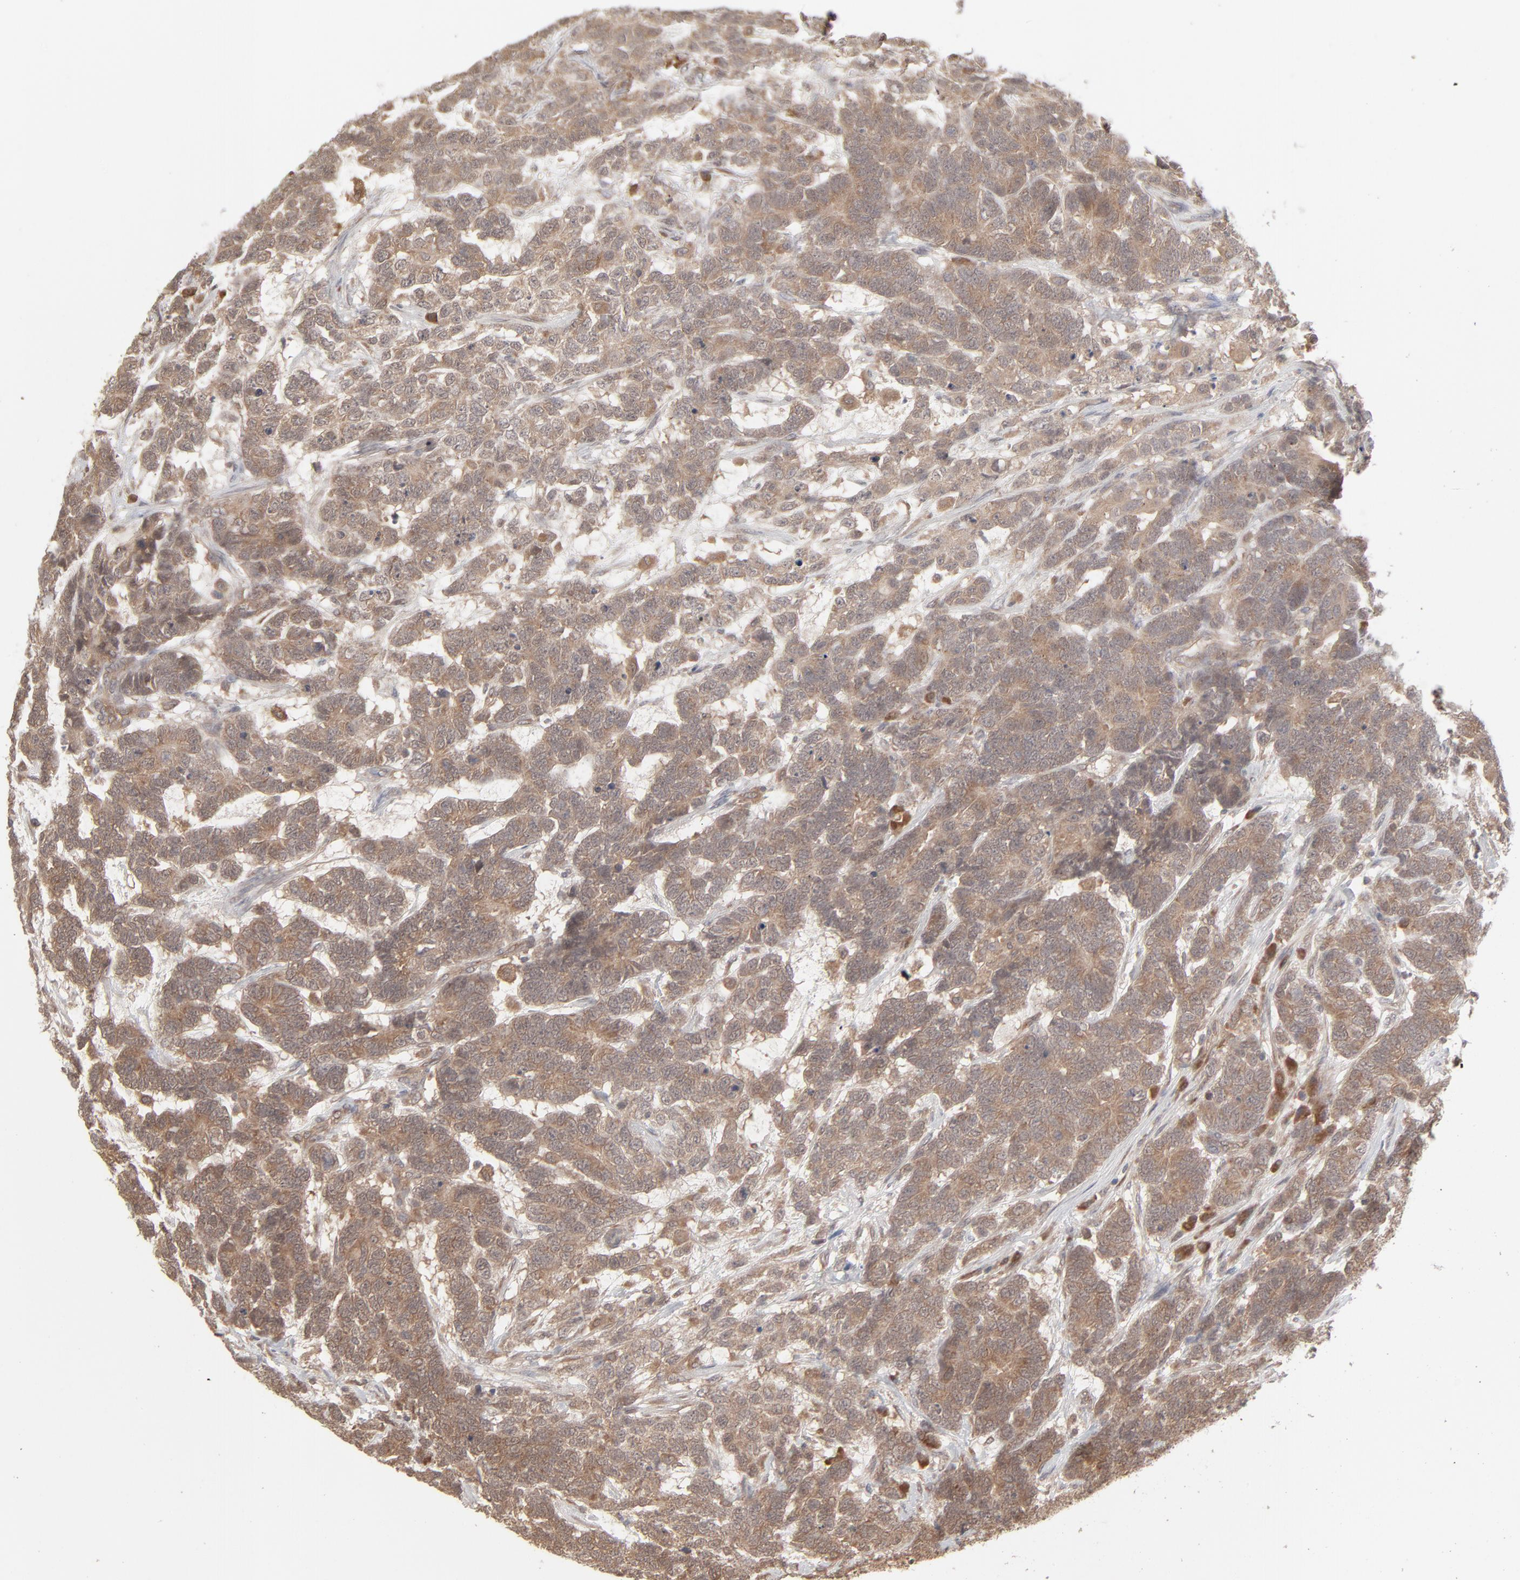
{"staining": {"intensity": "weak", "quantity": ">75%", "location": "cytoplasmic/membranous"}, "tissue": "testis cancer", "cell_type": "Tumor cells", "image_type": "cancer", "snomed": [{"axis": "morphology", "description": "Carcinoma, Embryonal, NOS"}, {"axis": "topography", "description": "Testis"}], "caption": "High-magnification brightfield microscopy of testis embryonal carcinoma stained with DAB (3,3'-diaminobenzidine) (brown) and counterstained with hematoxylin (blue). tumor cells exhibit weak cytoplasmic/membranous staining is seen in approximately>75% of cells.", "gene": "SCFD1", "patient": {"sex": "male", "age": 26}}